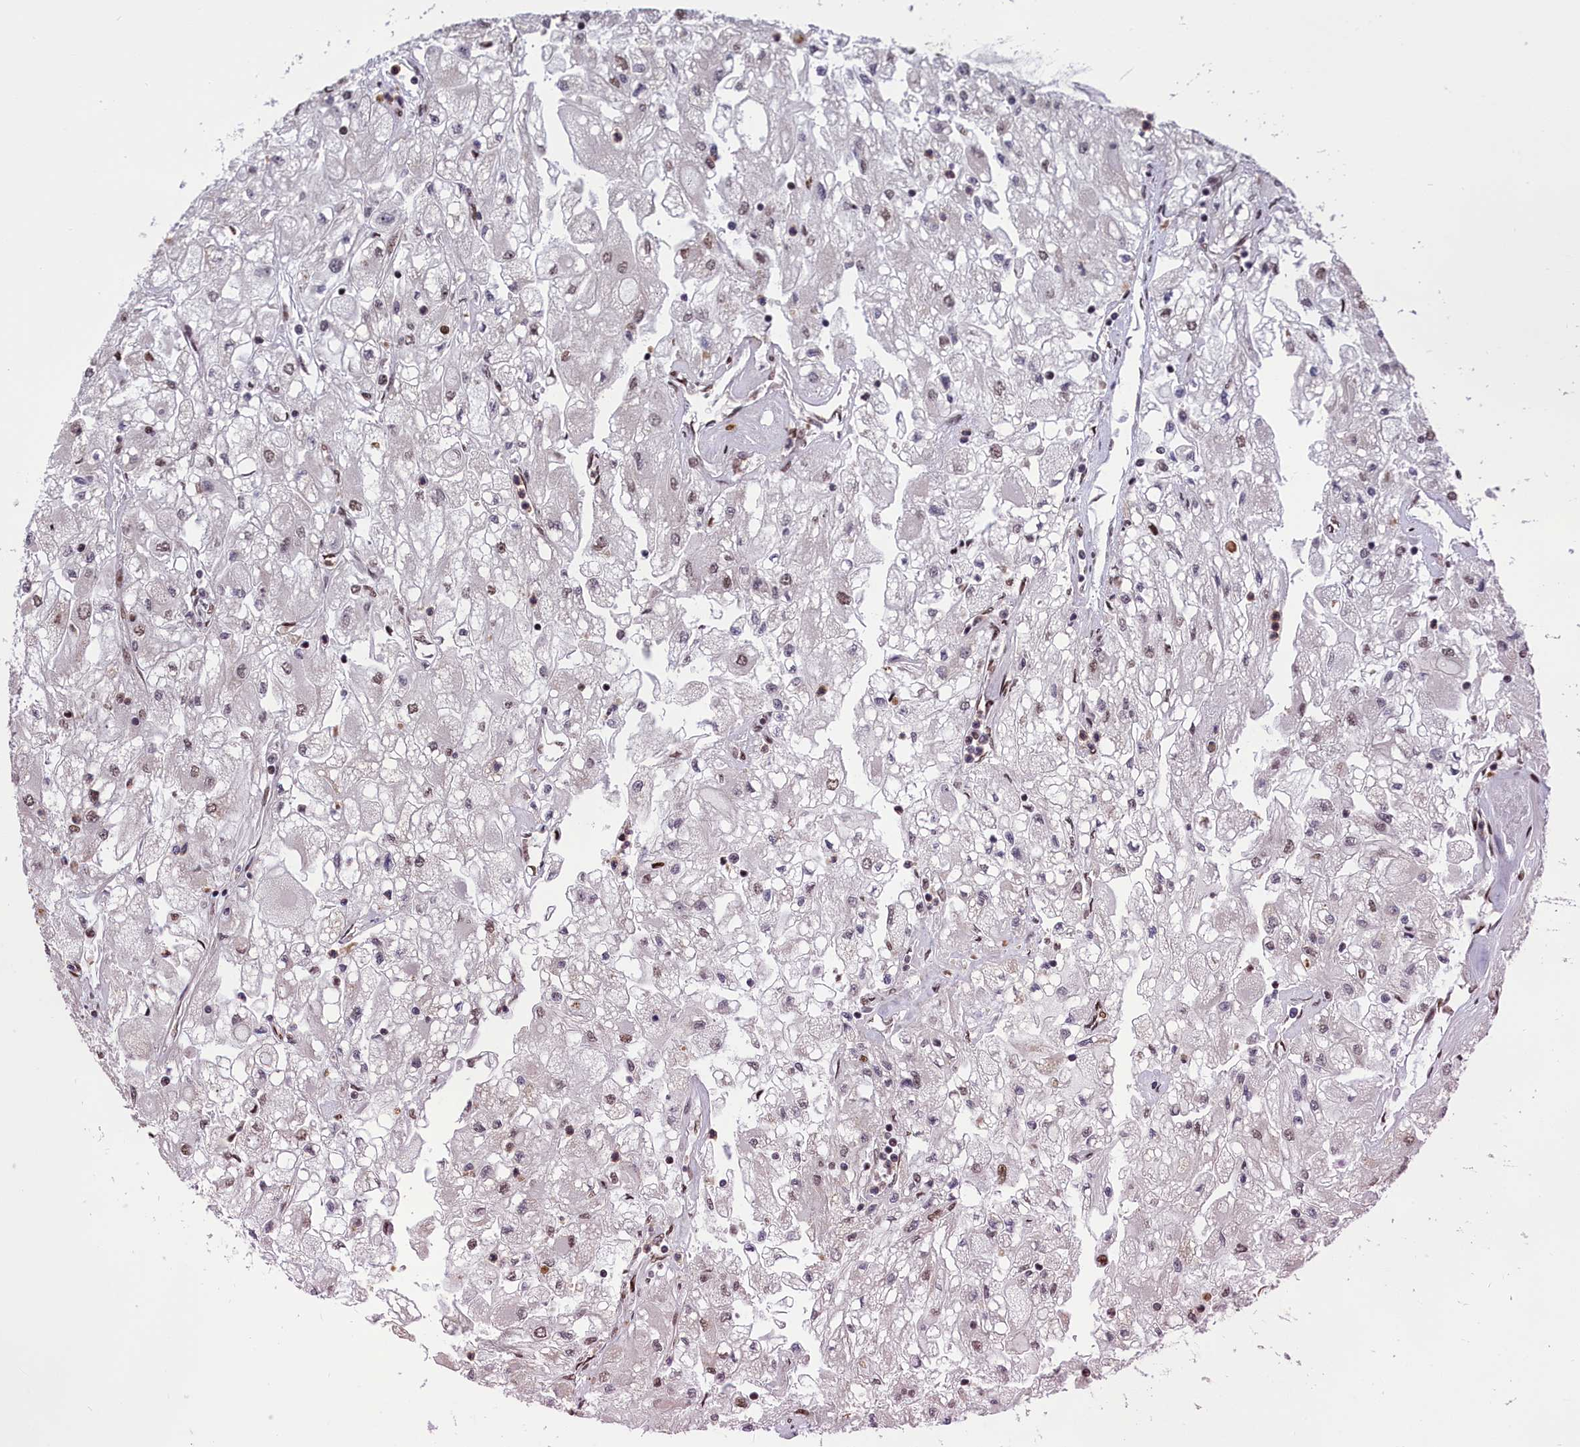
{"staining": {"intensity": "weak", "quantity": "25%-75%", "location": "nuclear"}, "tissue": "renal cancer", "cell_type": "Tumor cells", "image_type": "cancer", "snomed": [{"axis": "morphology", "description": "Adenocarcinoma, NOS"}, {"axis": "topography", "description": "Kidney"}], "caption": "Renal cancer stained with a brown dye displays weak nuclear positive expression in approximately 25%-75% of tumor cells.", "gene": "RELB", "patient": {"sex": "male", "age": 80}}